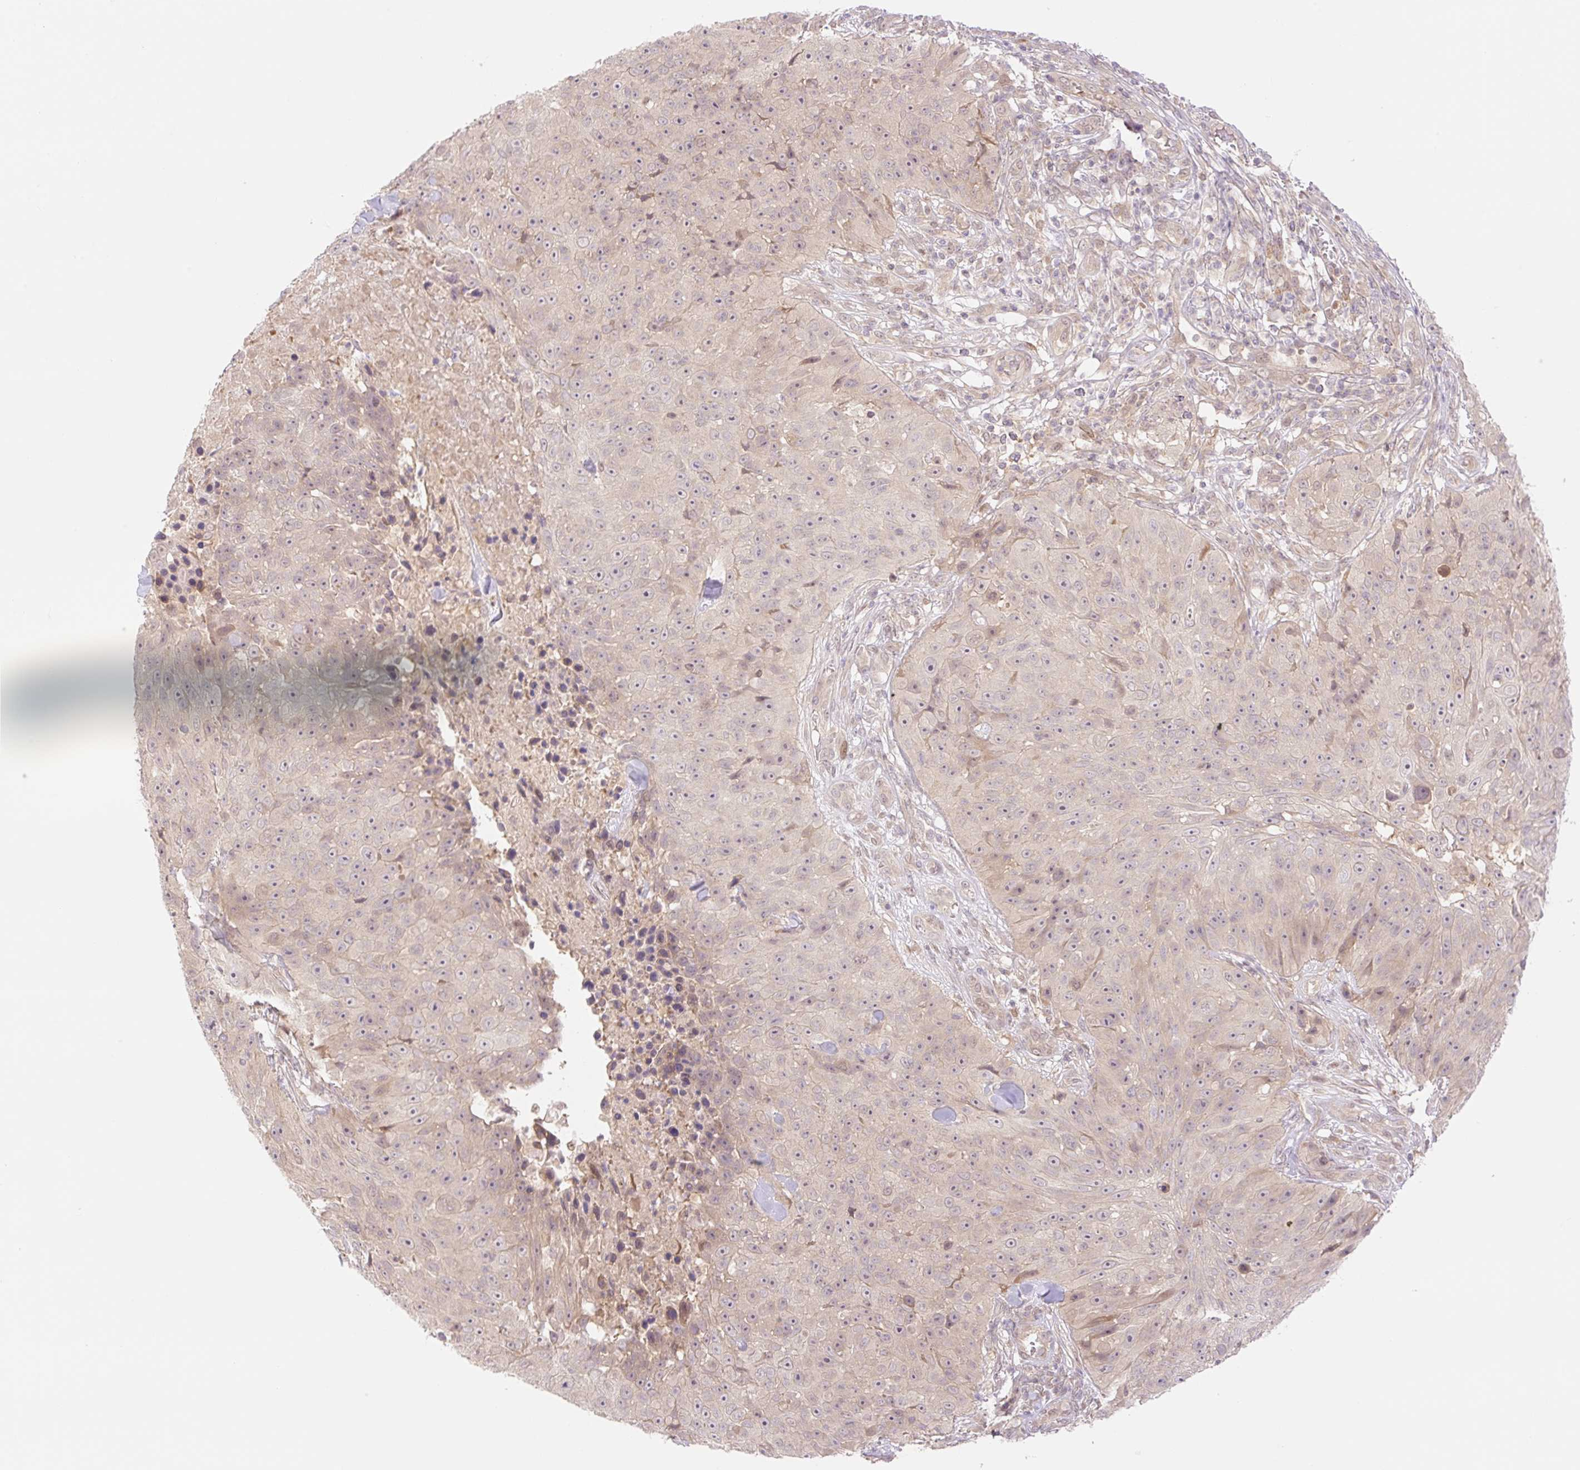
{"staining": {"intensity": "weak", "quantity": ">75%", "location": "cytoplasmic/membranous,nuclear"}, "tissue": "skin cancer", "cell_type": "Tumor cells", "image_type": "cancer", "snomed": [{"axis": "morphology", "description": "Squamous cell carcinoma, NOS"}, {"axis": "topography", "description": "Skin"}], "caption": "This photomicrograph demonstrates immunohistochemistry staining of human squamous cell carcinoma (skin), with low weak cytoplasmic/membranous and nuclear staining in approximately >75% of tumor cells.", "gene": "VPS25", "patient": {"sex": "female", "age": 87}}